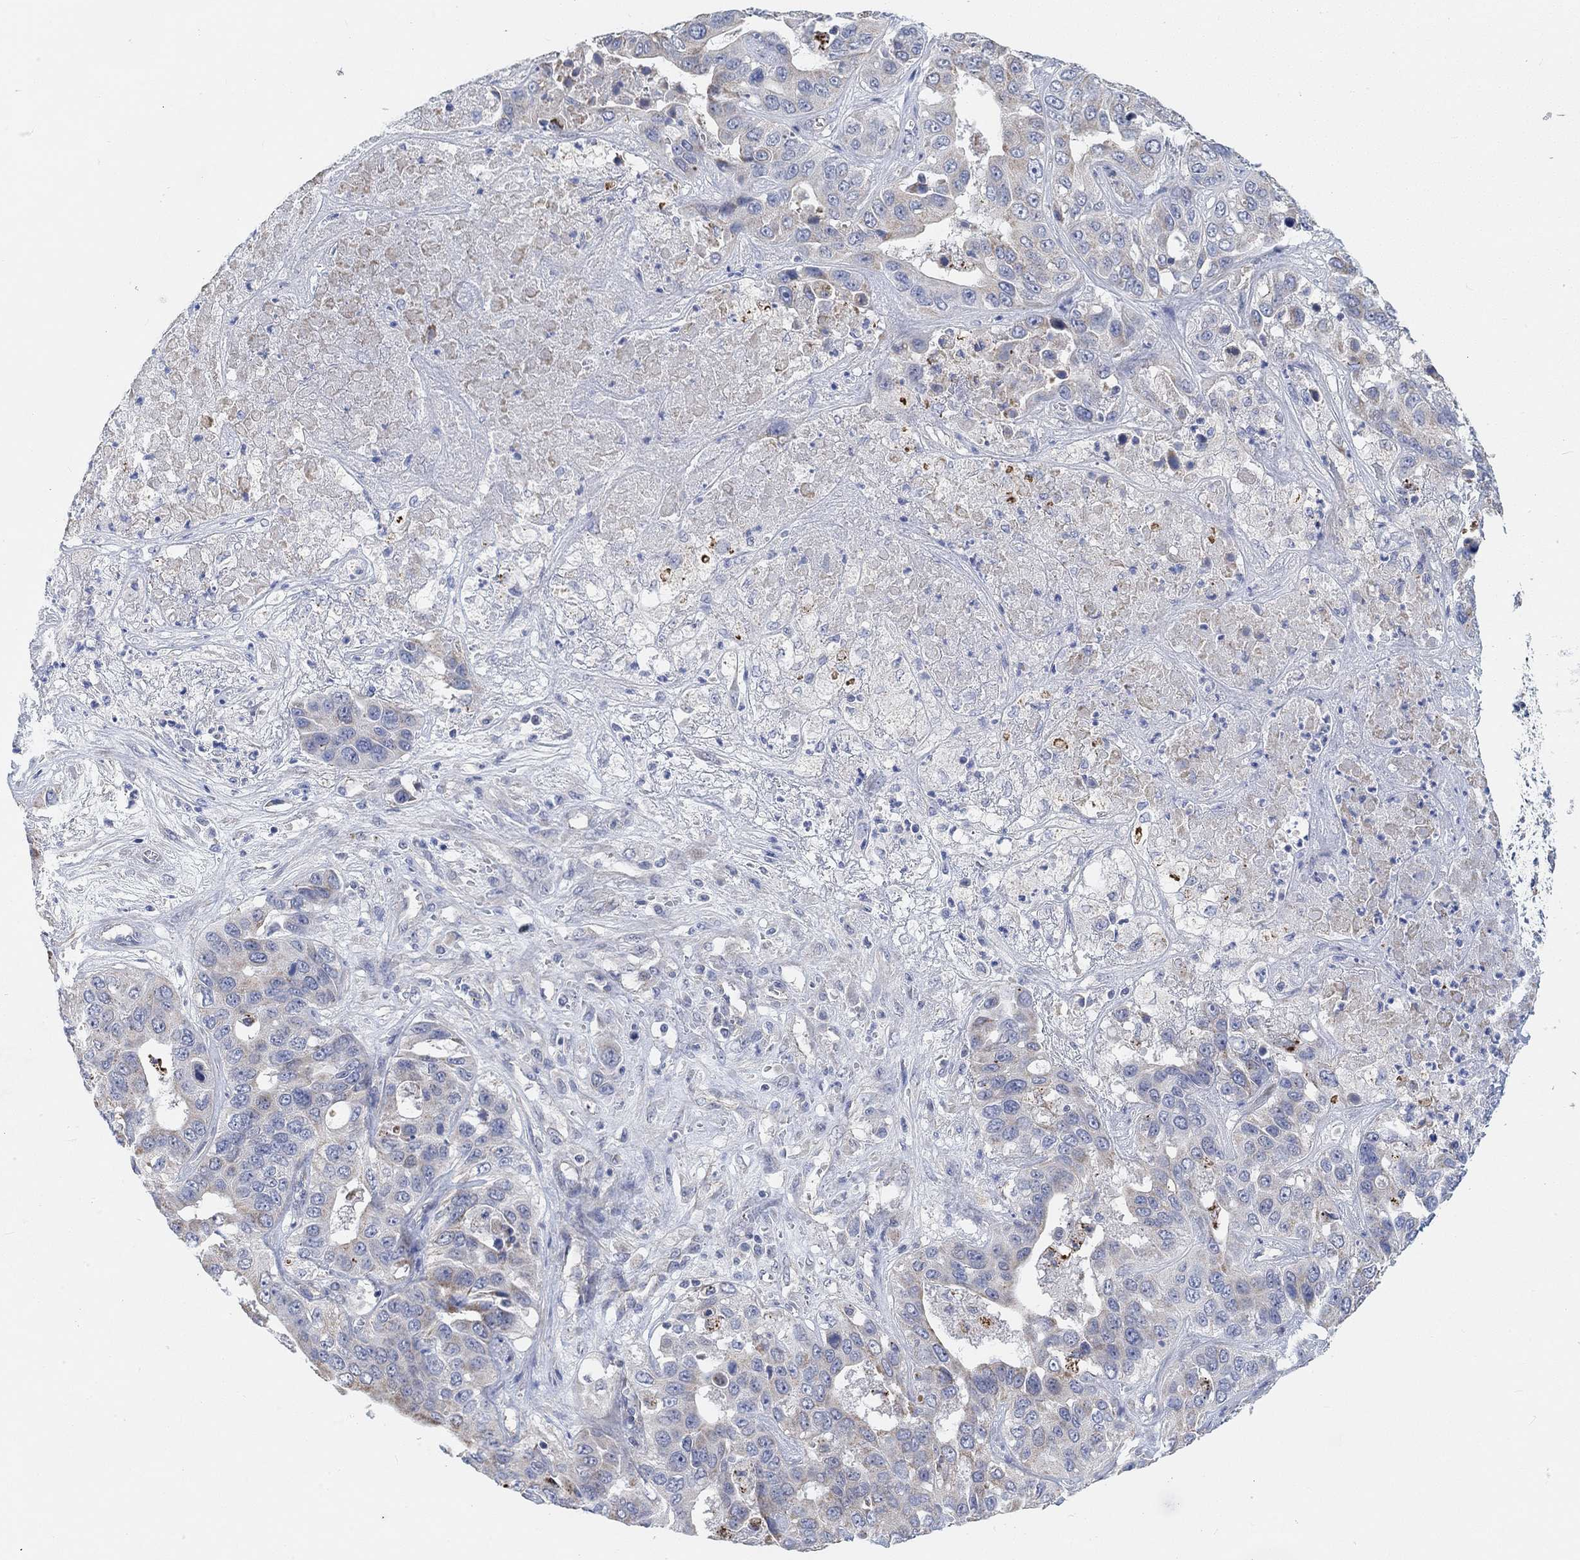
{"staining": {"intensity": "weak", "quantity": "25%-75%", "location": "cytoplasmic/membranous"}, "tissue": "liver cancer", "cell_type": "Tumor cells", "image_type": "cancer", "snomed": [{"axis": "morphology", "description": "Cholangiocarcinoma"}, {"axis": "topography", "description": "Liver"}], "caption": "This micrograph demonstrates IHC staining of liver cancer, with low weak cytoplasmic/membranous positivity in approximately 25%-75% of tumor cells.", "gene": "HCRTR1", "patient": {"sex": "female", "age": 52}}